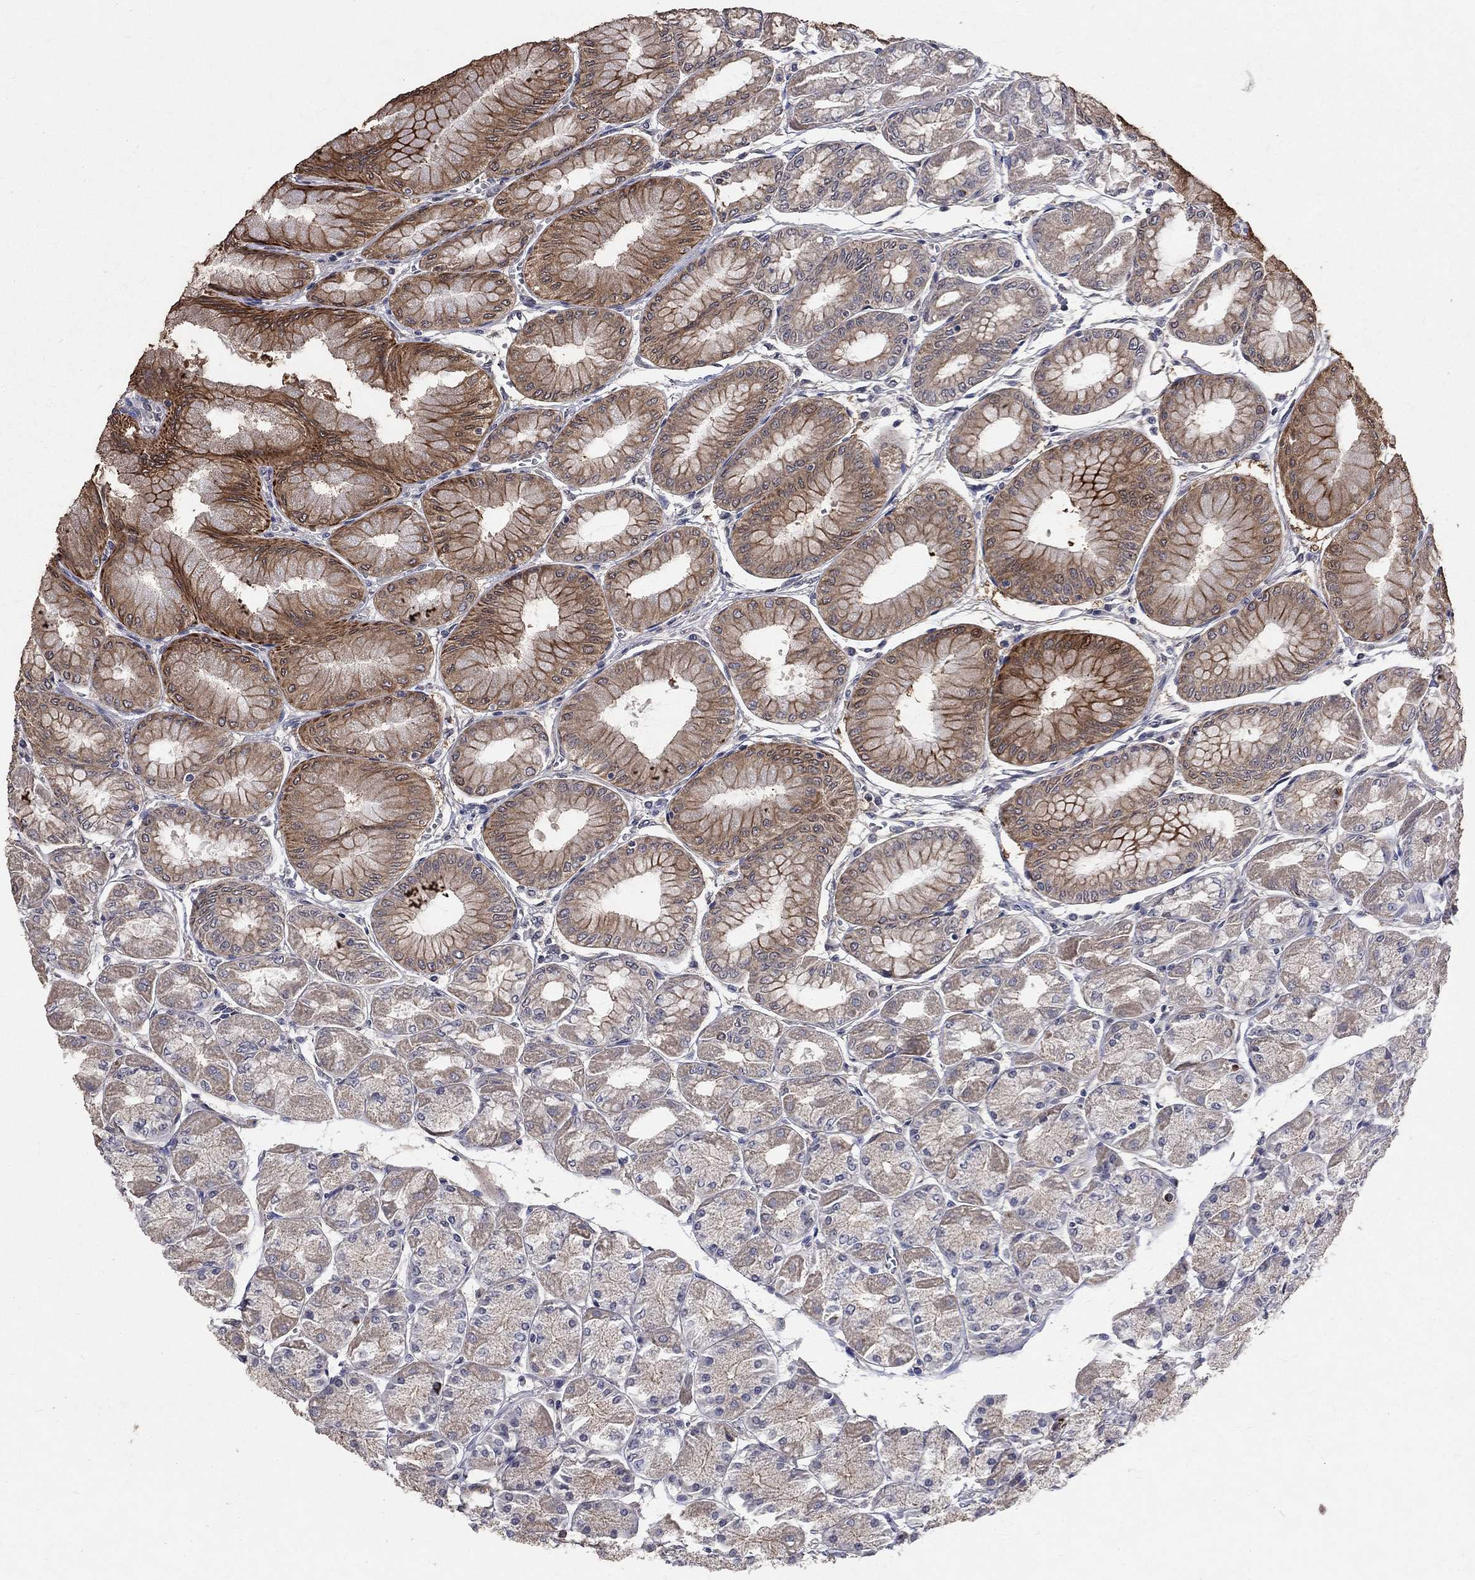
{"staining": {"intensity": "moderate", "quantity": "25%-75%", "location": "cytoplasmic/membranous"}, "tissue": "stomach", "cell_type": "Glandular cells", "image_type": "normal", "snomed": [{"axis": "morphology", "description": "Normal tissue, NOS"}, {"axis": "topography", "description": "Stomach, upper"}], "caption": "Moderate cytoplasmic/membranous positivity is identified in about 25%-75% of glandular cells in unremarkable stomach.", "gene": "CHST5", "patient": {"sex": "male", "age": 60}}